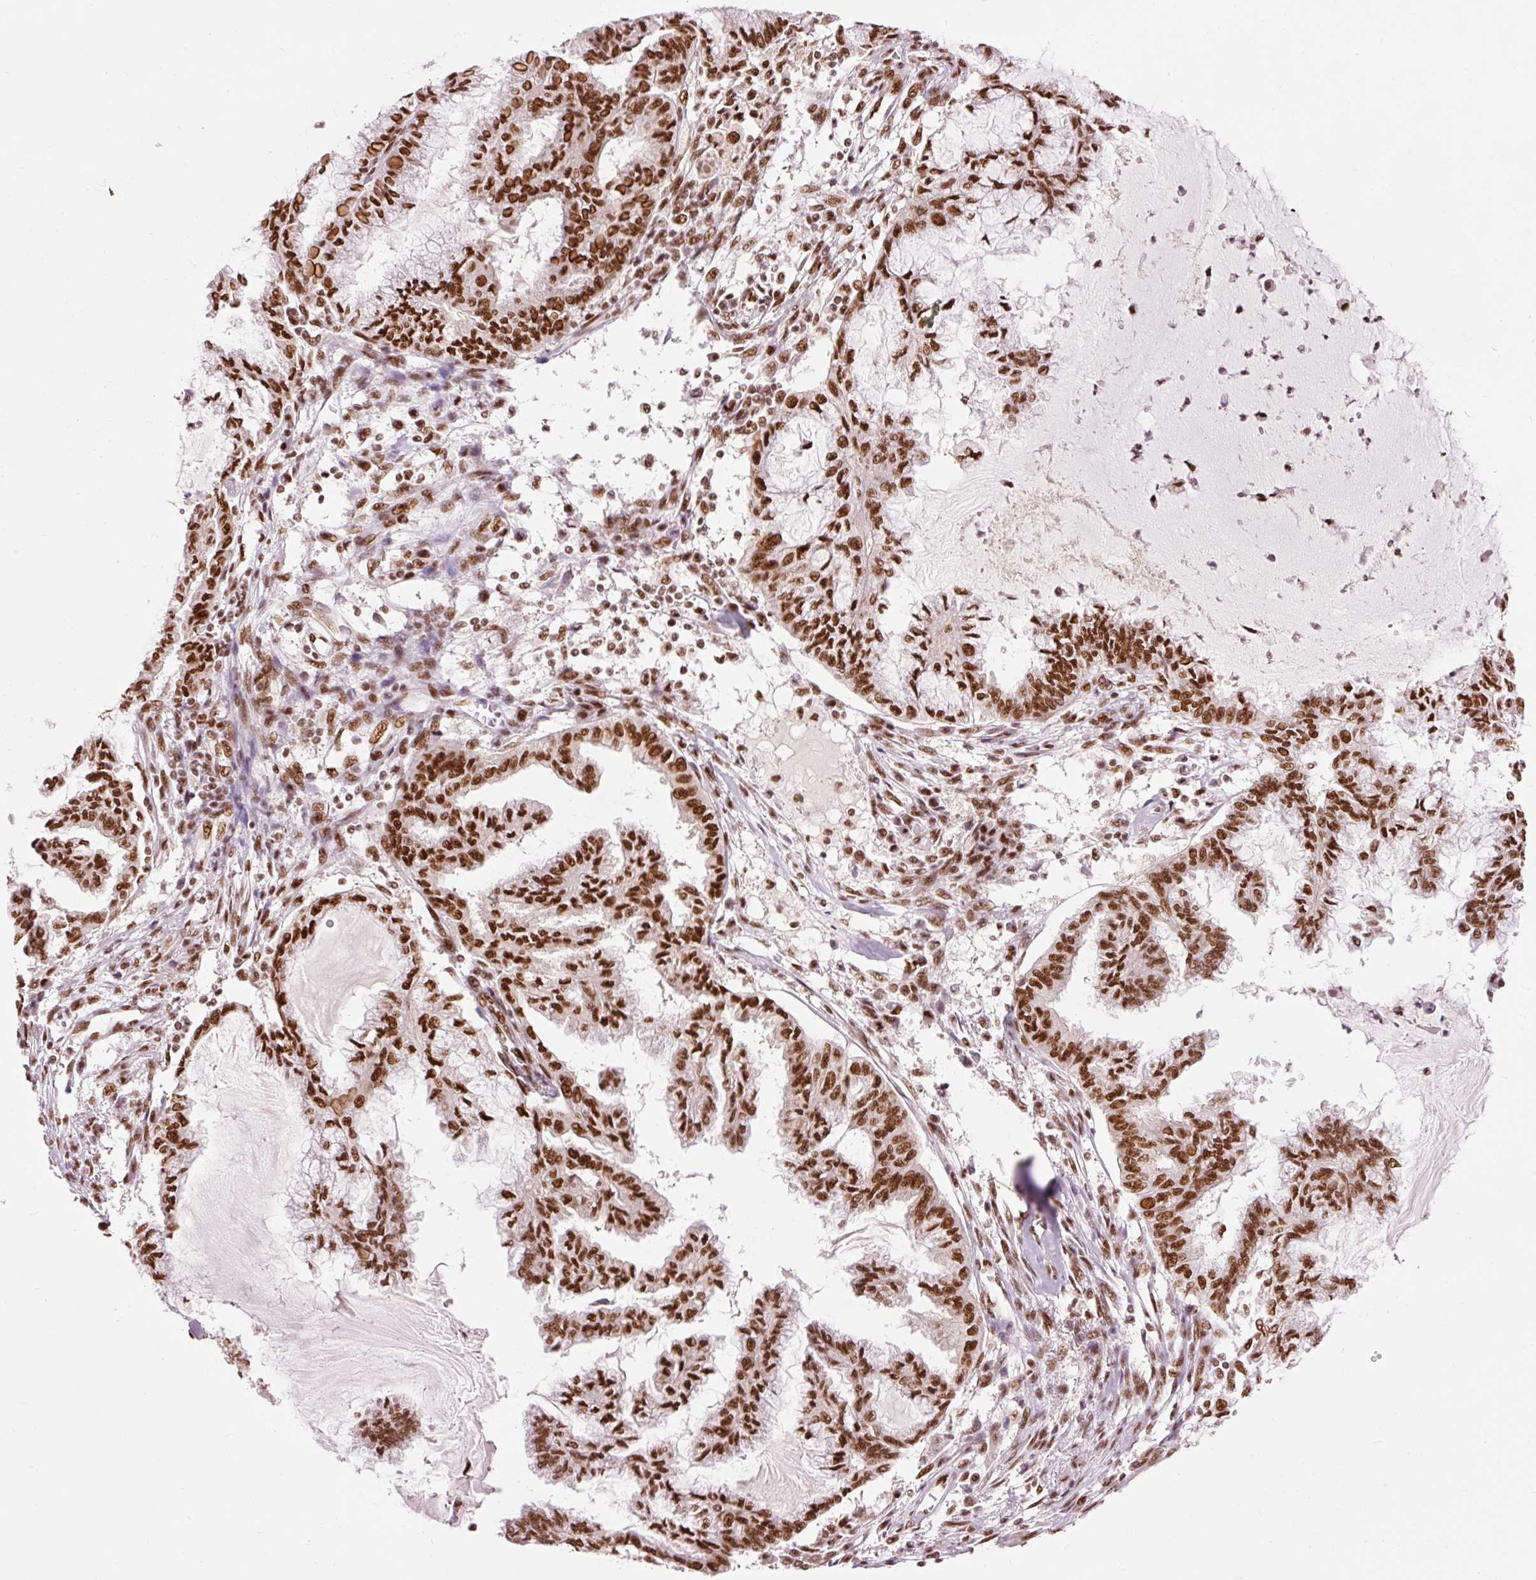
{"staining": {"intensity": "strong", "quantity": ">75%", "location": "nuclear"}, "tissue": "endometrial cancer", "cell_type": "Tumor cells", "image_type": "cancer", "snomed": [{"axis": "morphology", "description": "Adenocarcinoma, NOS"}, {"axis": "topography", "description": "Endometrium"}], "caption": "Immunohistochemical staining of endometrial cancer (adenocarcinoma) reveals strong nuclear protein expression in about >75% of tumor cells.", "gene": "ZBTB44", "patient": {"sex": "female", "age": 86}}